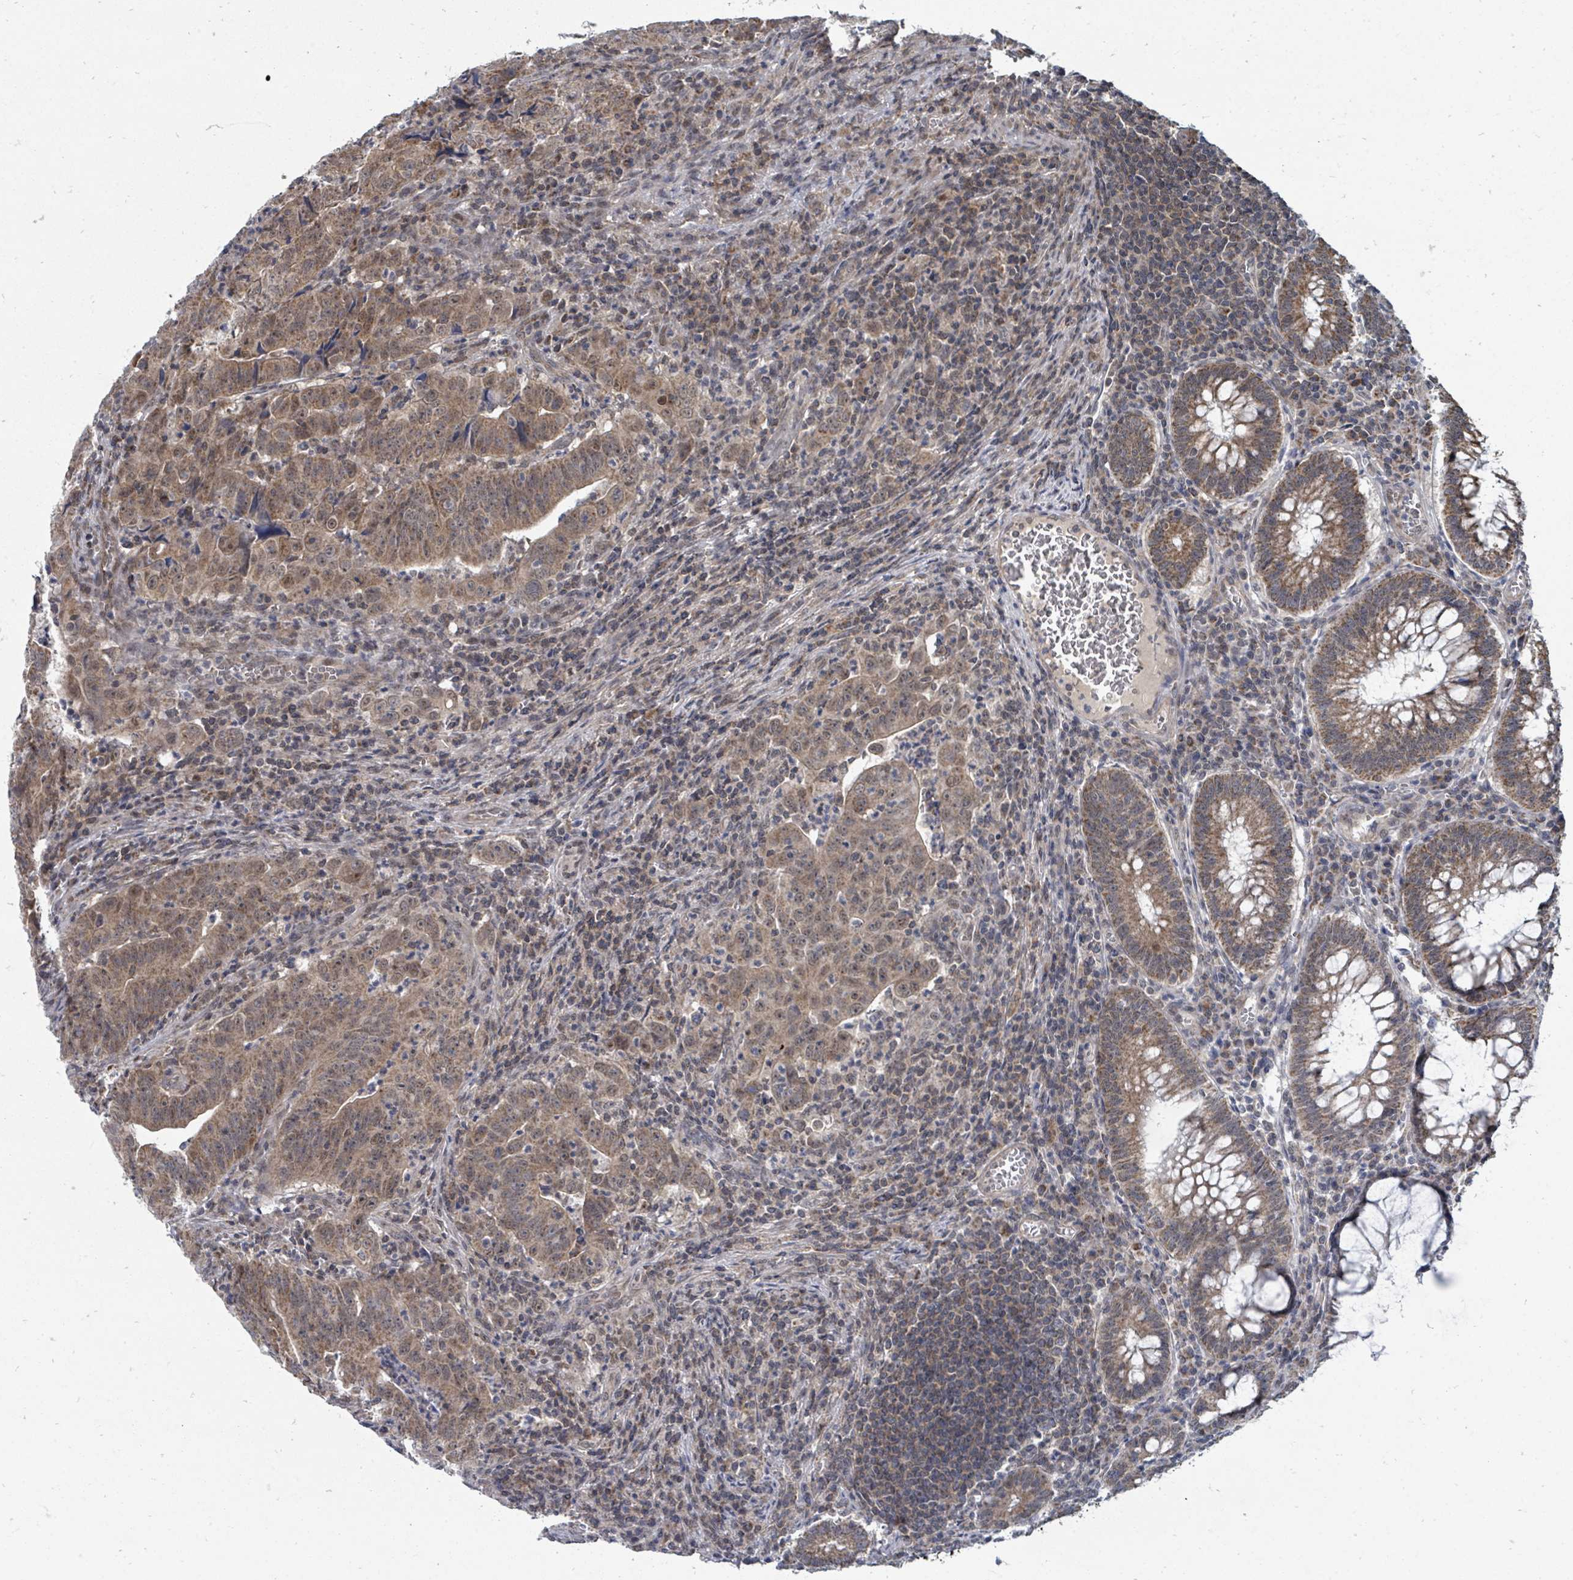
{"staining": {"intensity": "moderate", "quantity": ">75%", "location": "cytoplasmic/membranous"}, "tissue": "colorectal cancer", "cell_type": "Tumor cells", "image_type": "cancer", "snomed": [{"axis": "morphology", "description": "Adenocarcinoma, NOS"}, {"axis": "topography", "description": "Rectum"}], "caption": "A micrograph of colorectal adenocarcinoma stained for a protein shows moderate cytoplasmic/membranous brown staining in tumor cells. Ihc stains the protein in brown and the nuclei are stained blue.", "gene": "MAGOHB", "patient": {"sex": "male", "age": 69}}